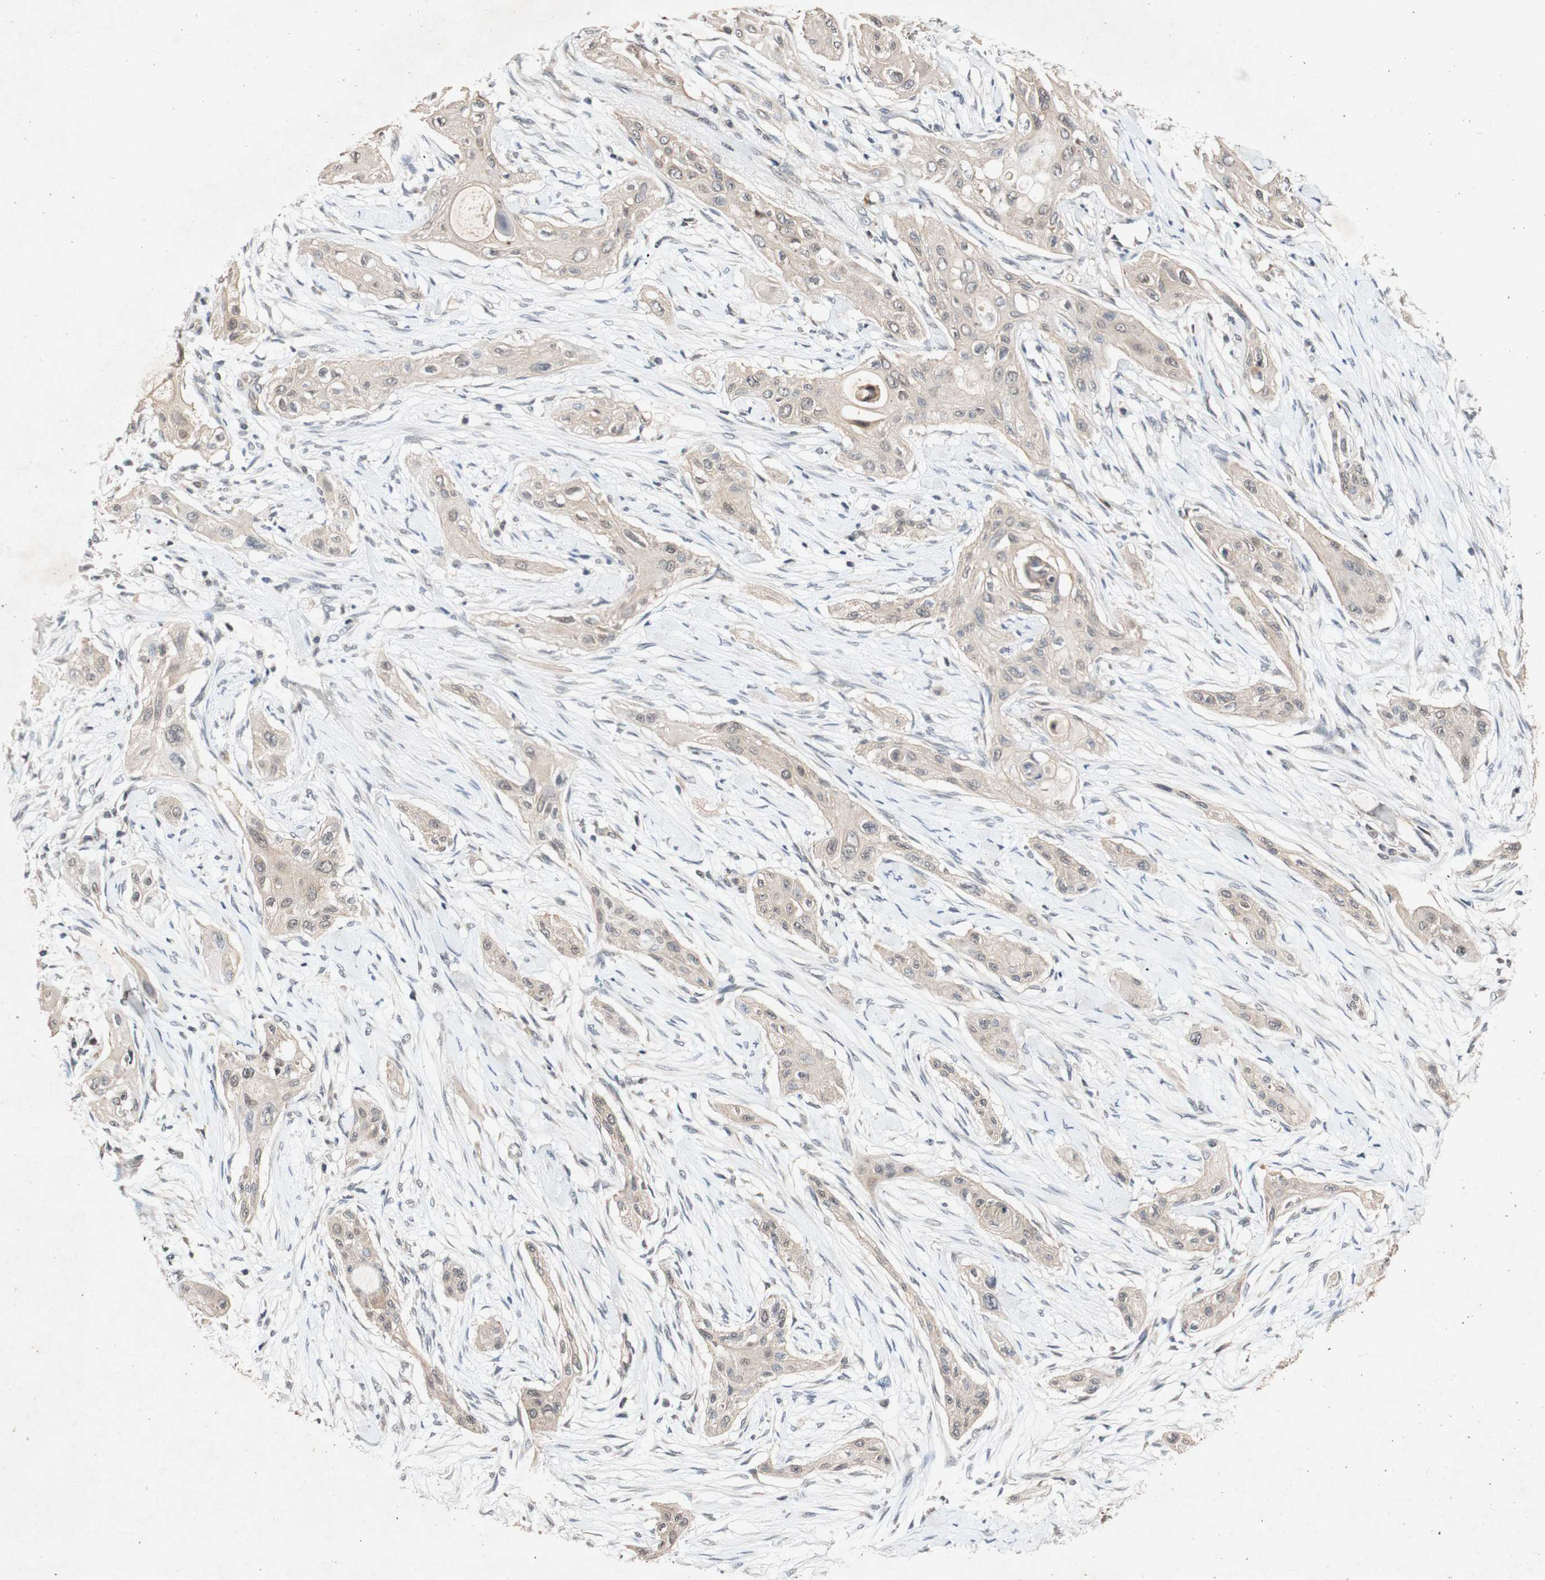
{"staining": {"intensity": "weak", "quantity": ">75%", "location": "cytoplasmic/membranous"}, "tissue": "lung cancer", "cell_type": "Tumor cells", "image_type": "cancer", "snomed": [{"axis": "morphology", "description": "Squamous cell carcinoma, NOS"}, {"axis": "topography", "description": "Lung"}], "caption": "A brown stain shows weak cytoplasmic/membranous positivity of a protein in human lung cancer tumor cells.", "gene": "PIN1", "patient": {"sex": "female", "age": 47}}